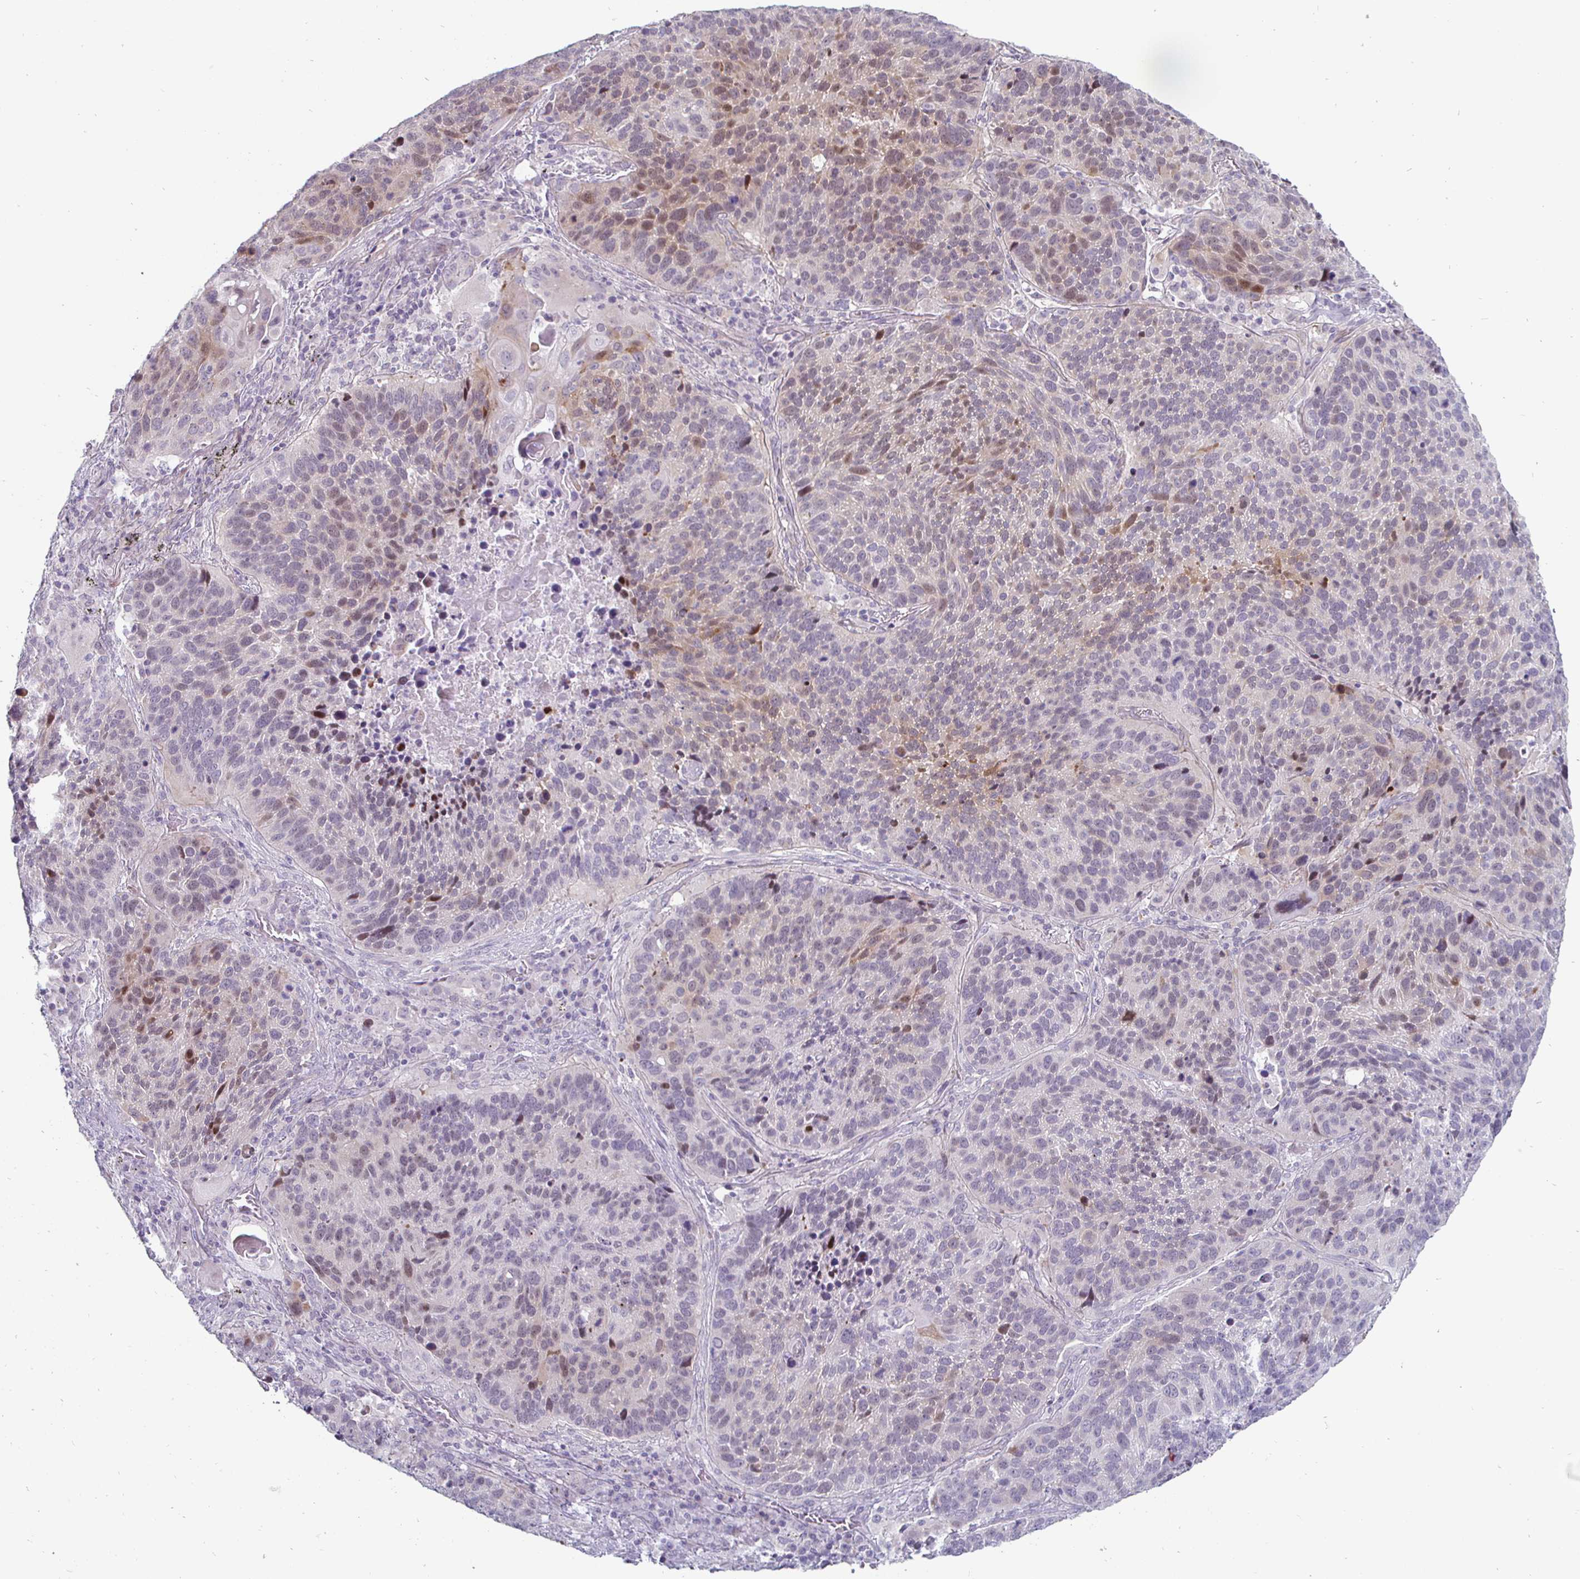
{"staining": {"intensity": "weak", "quantity": "<25%", "location": "nuclear"}, "tissue": "lung cancer", "cell_type": "Tumor cells", "image_type": "cancer", "snomed": [{"axis": "morphology", "description": "Squamous cell carcinoma, NOS"}, {"axis": "topography", "description": "Lung"}], "caption": "An immunohistochemistry image of lung squamous cell carcinoma is shown. There is no staining in tumor cells of lung squamous cell carcinoma.", "gene": "DMRTB1", "patient": {"sex": "male", "age": 68}}